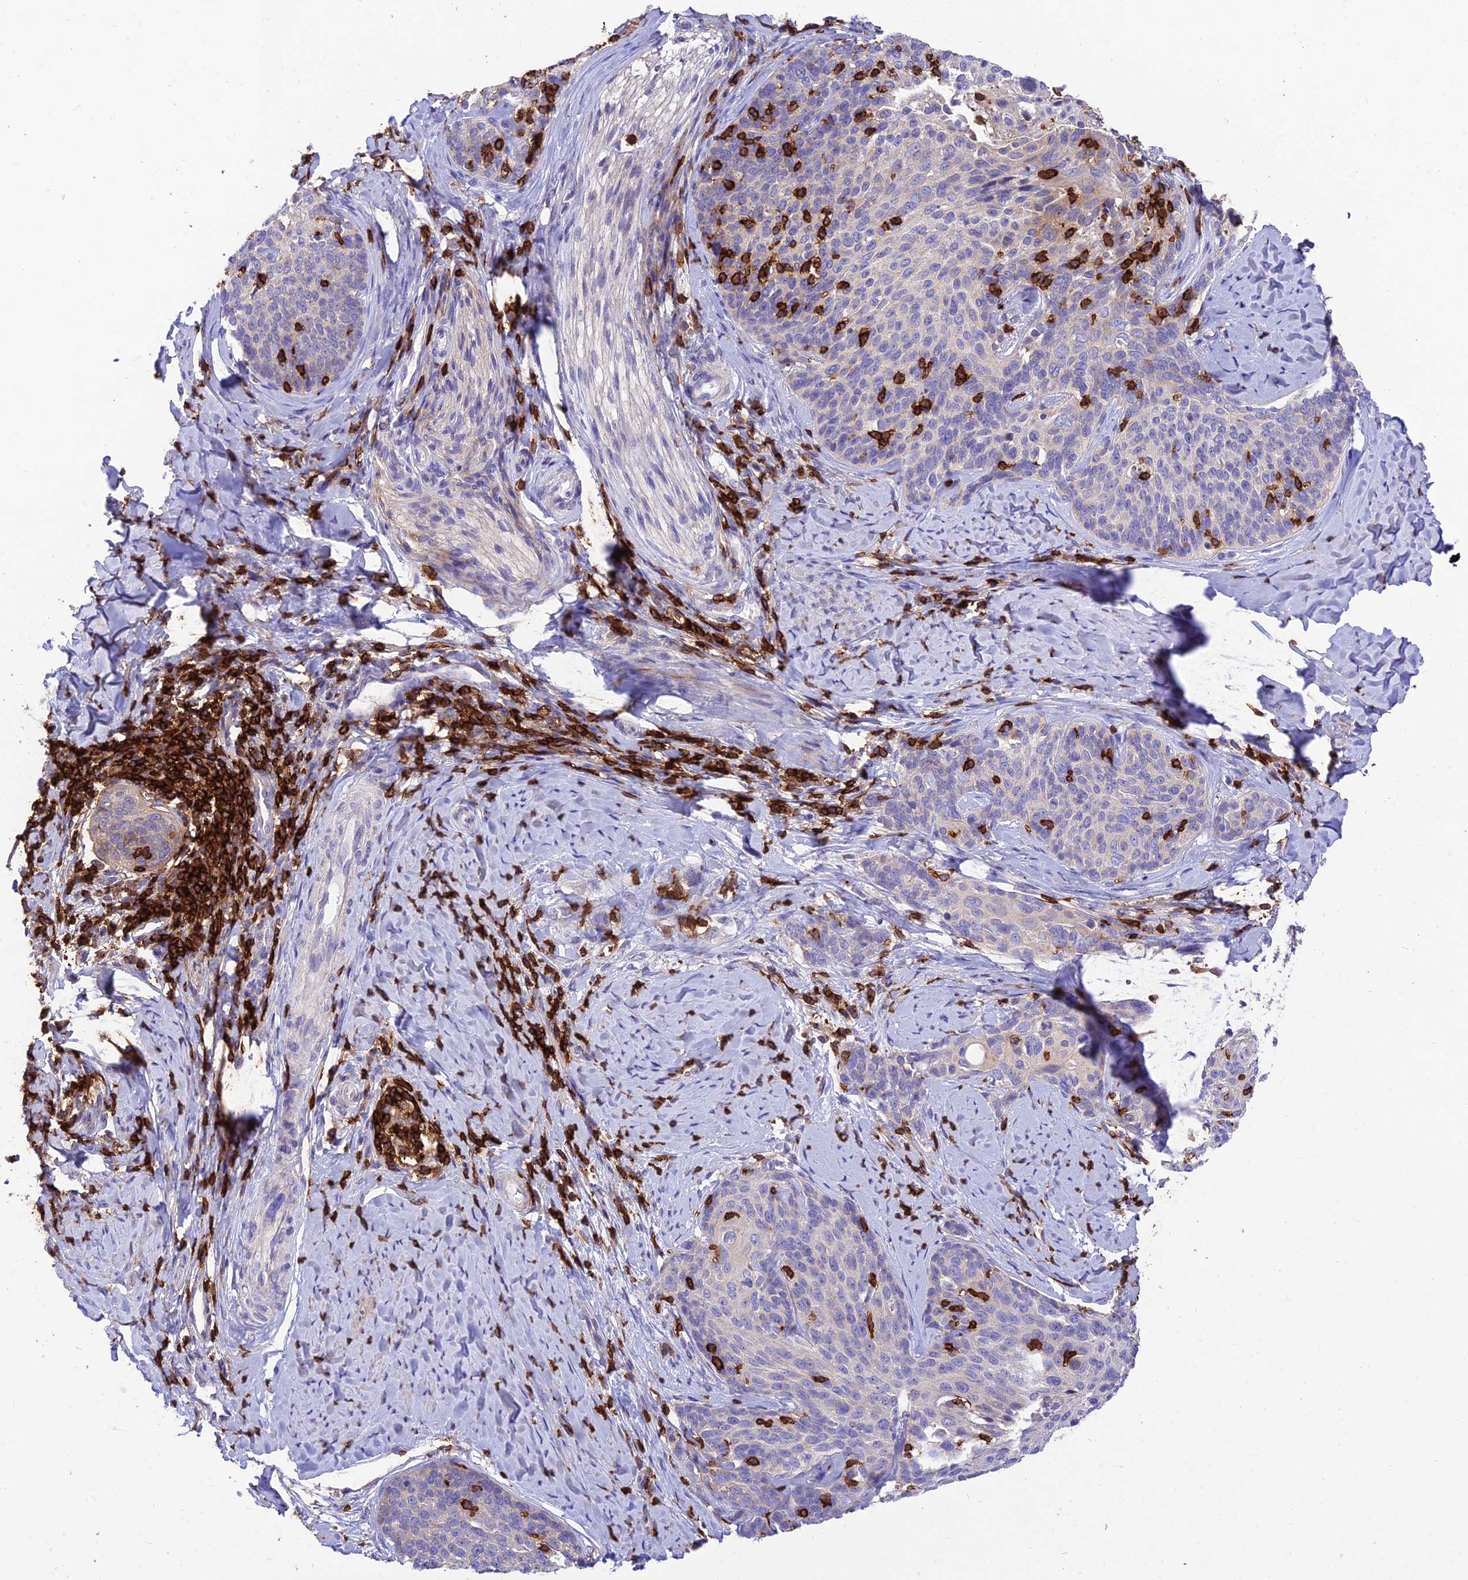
{"staining": {"intensity": "negative", "quantity": "none", "location": "none"}, "tissue": "cervical cancer", "cell_type": "Tumor cells", "image_type": "cancer", "snomed": [{"axis": "morphology", "description": "Squamous cell carcinoma, NOS"}, {"axis": "topography", "description": "Cervix"}], "caption": "Immunohistochemistry photomicrograph of neoplastic tissue: human cervical squamous cell carcinoma stained with DAB (3,3'-diaminobenzidine) shows no significant protein positivity in tumor cells.", "gene": "PTPRCAP", "patient": {"sex": "female", "age": 50}}